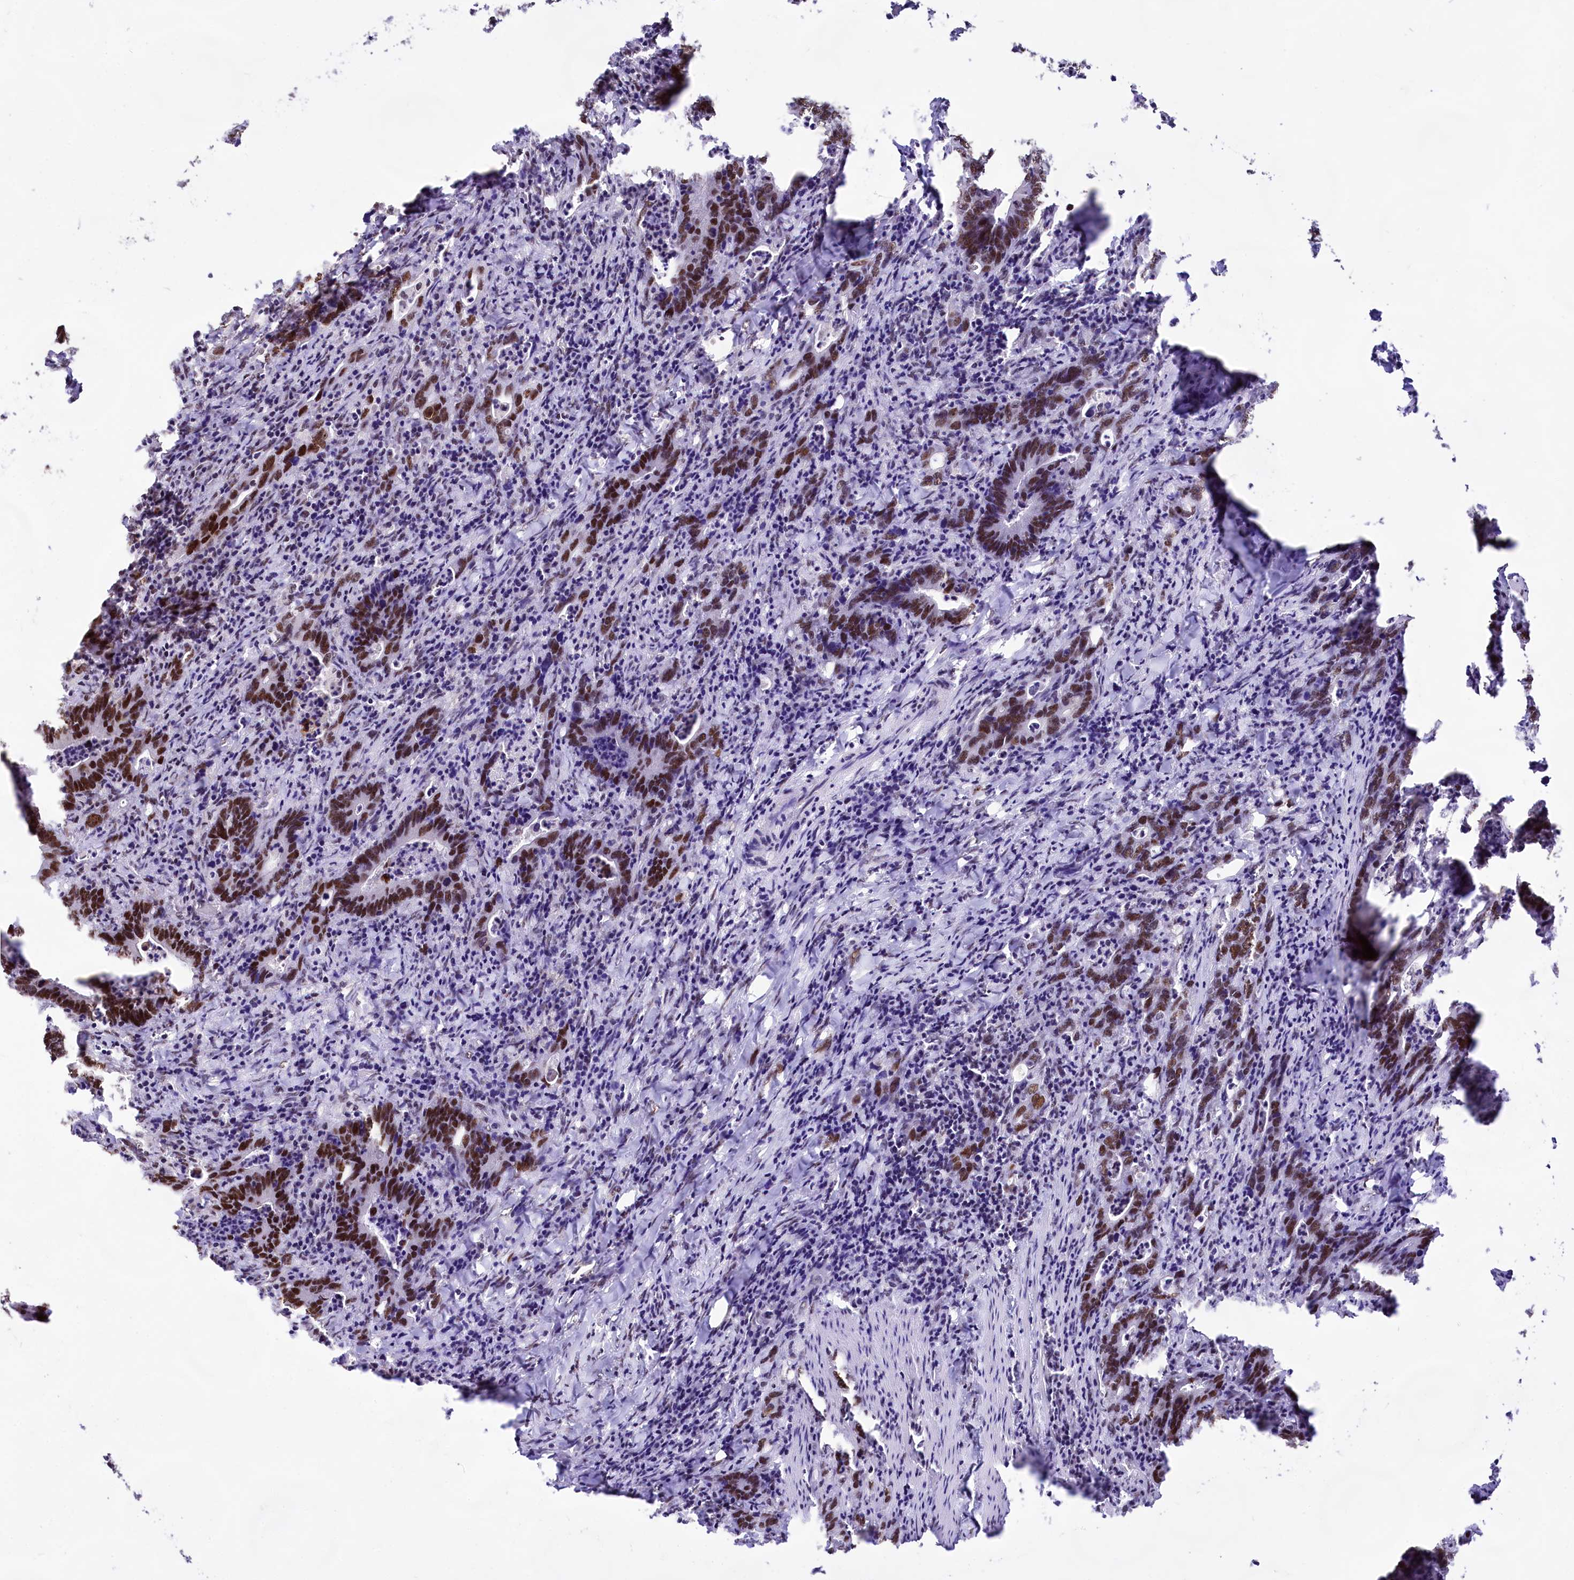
{"staining": {"intensity": "moderate", "quantity": ">75%", "location": "nuclear"}, "tissue": "colorectal cancer", "cell_type": "Tumor cells", "image_type": "cancer", "snomed": [{"axis": "morphology", "description": "Adenocarcinoma, NOS"}, {"axis": "topography", "description": "Colon"}], "caption": "Colorectal cancer stained for a protein exhibits moderate nuclear positivity in tumor cells.", "gene": "HIRA", "patient": {"sex": "female", "age": 75}}